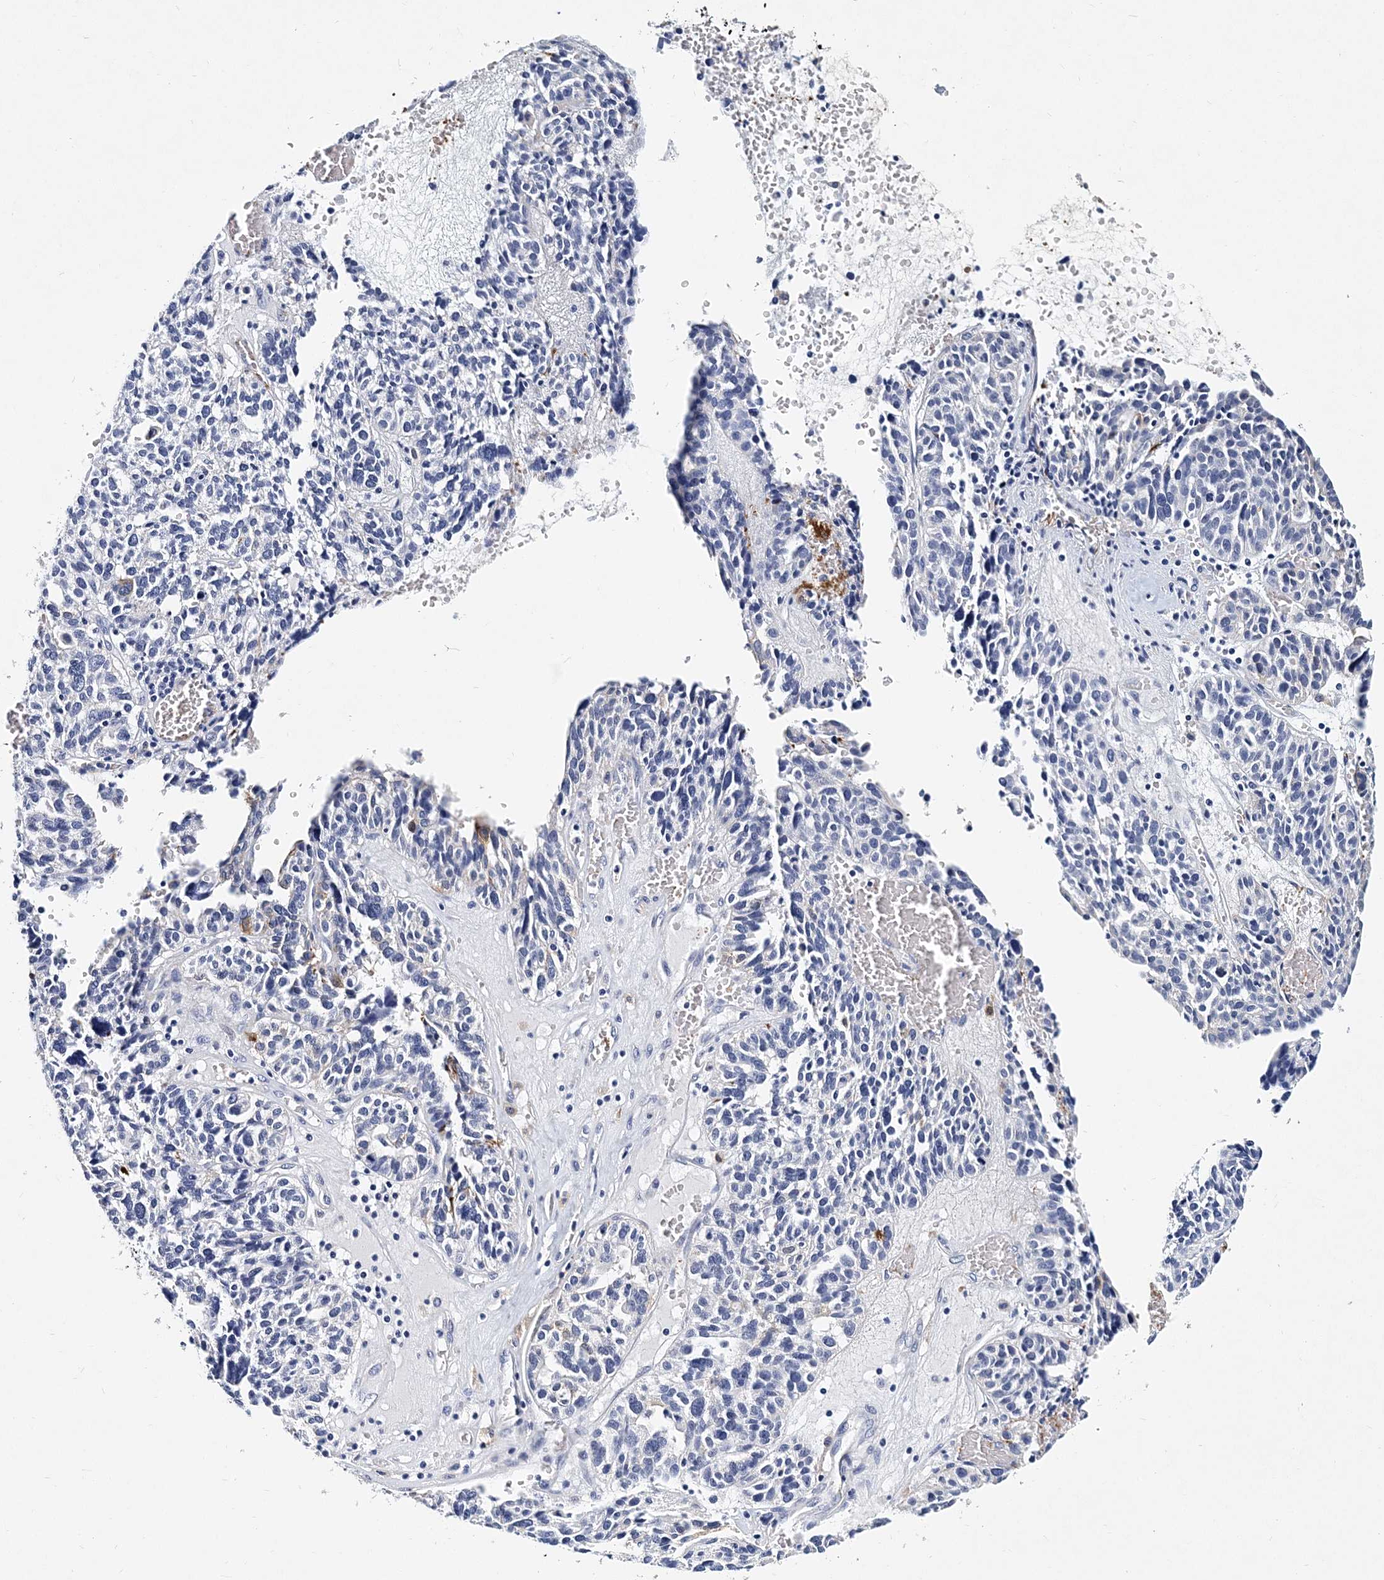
{"staining": {"intensity": "negative", "quantity": "none", "location": "none"}, "tissue": "ovarian cancer", "cell_type": "Tumor cells", "image_type": "cancer", "snomed": [{"axis": "morphology", "description": "Cystadenocarcinoma, serous, NOS"}, {"axis": "topography", "description": "Ovary"}], "caption": "Image shows no significant protein positivity in tumor cells of ovarian cancer.", "gene": "ITGA2B", "patient": {"sex": "female", "age": 59}}